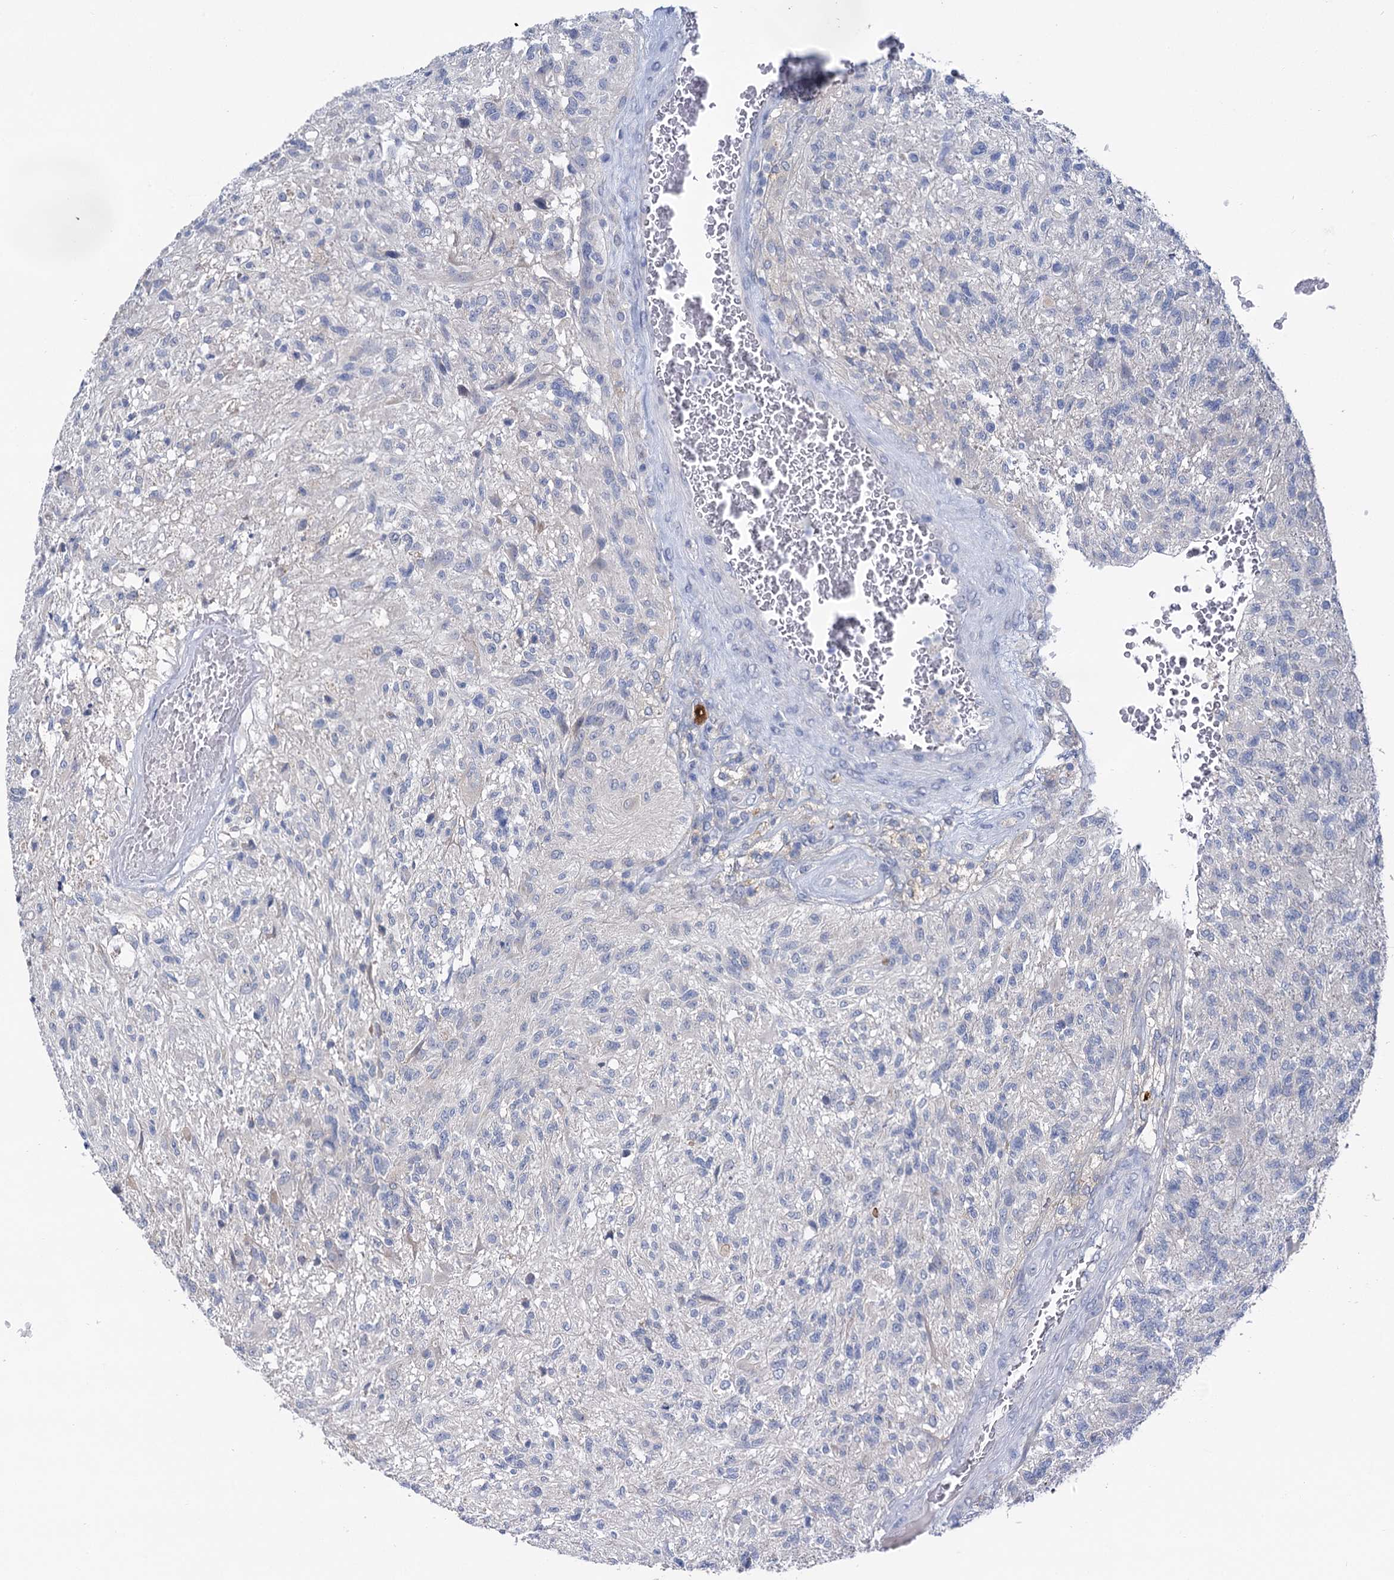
{"staining": {"intensity": "negative", "quantity": "none", "location": "none"}, "tissue": "glioma", "cell_type": "Tumor cells", "image_type": "cancer", "snomed": [{"axis": "morphology", "description": "Glioma, malignant, High grade"}, {"axis": "topography", "description": "Brain"}], "caption": "Immunohistochemical staining of human glioma exhibits no significant staining in tumor cells.", "gene": "ANKRD42", "patient": {"sex": "male", "age": 56}}